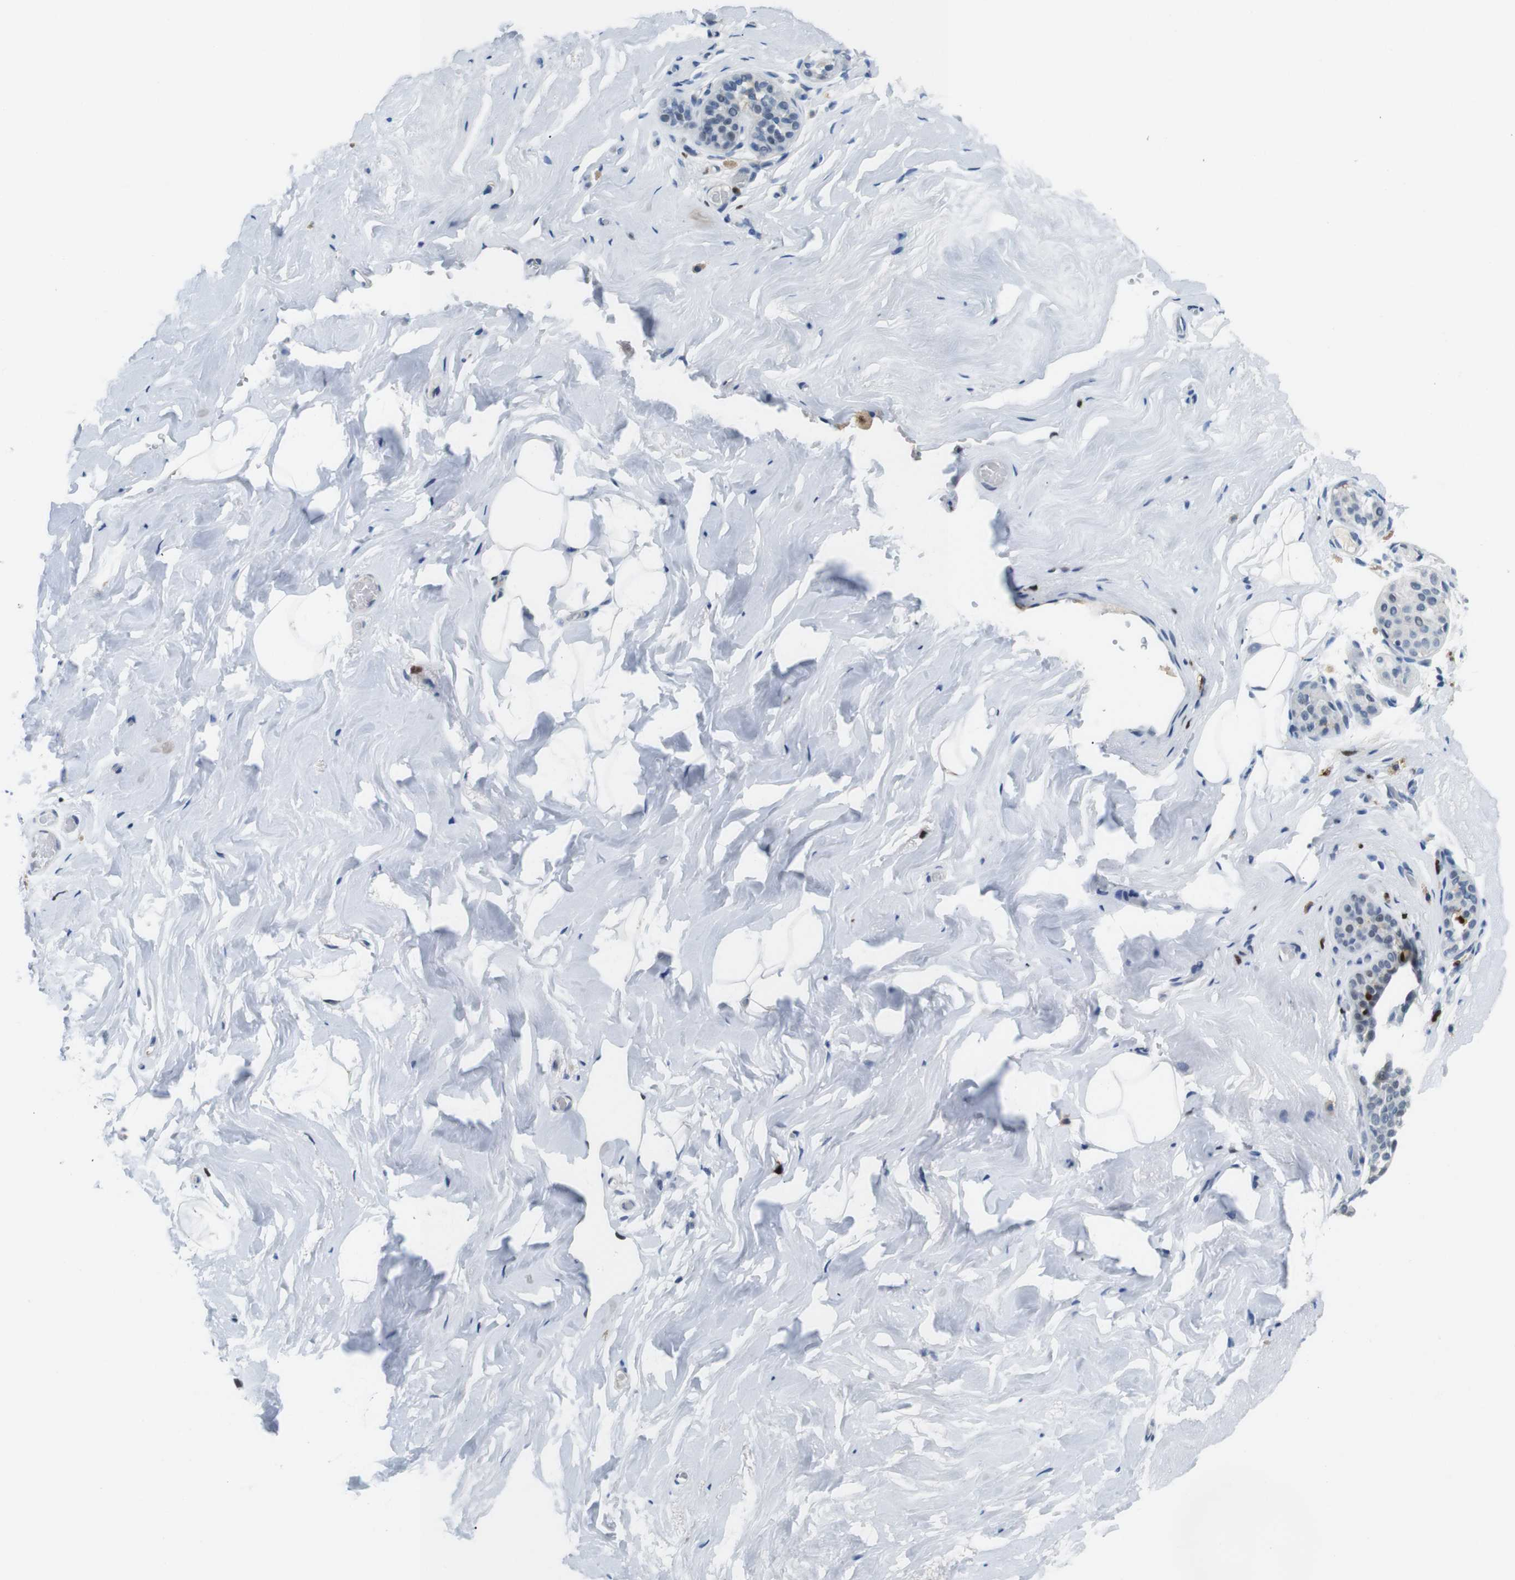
{"staining": {"intensity": "negative", "quantity": "none", "location": "none"}, "tissue": "breast", "cell_type": "Adipocytes", "image_type": "normal", "snomed": [{"axis": "morphology", "description": "Normal tissue, NOS"}, {"axis": "topography", "description": "Breast"}], "caption": "Immunohistochemistry (IHC) photomicrograph of unremarkable human breast stained for a protein (brown), which displays no positivity in adipocytes. (DAB immunohistochemistry (IHC) visualized using brightfield microscopy, high magnification).", "gene": "IRF8", "patient": {"sex": "female", "age": 75}}